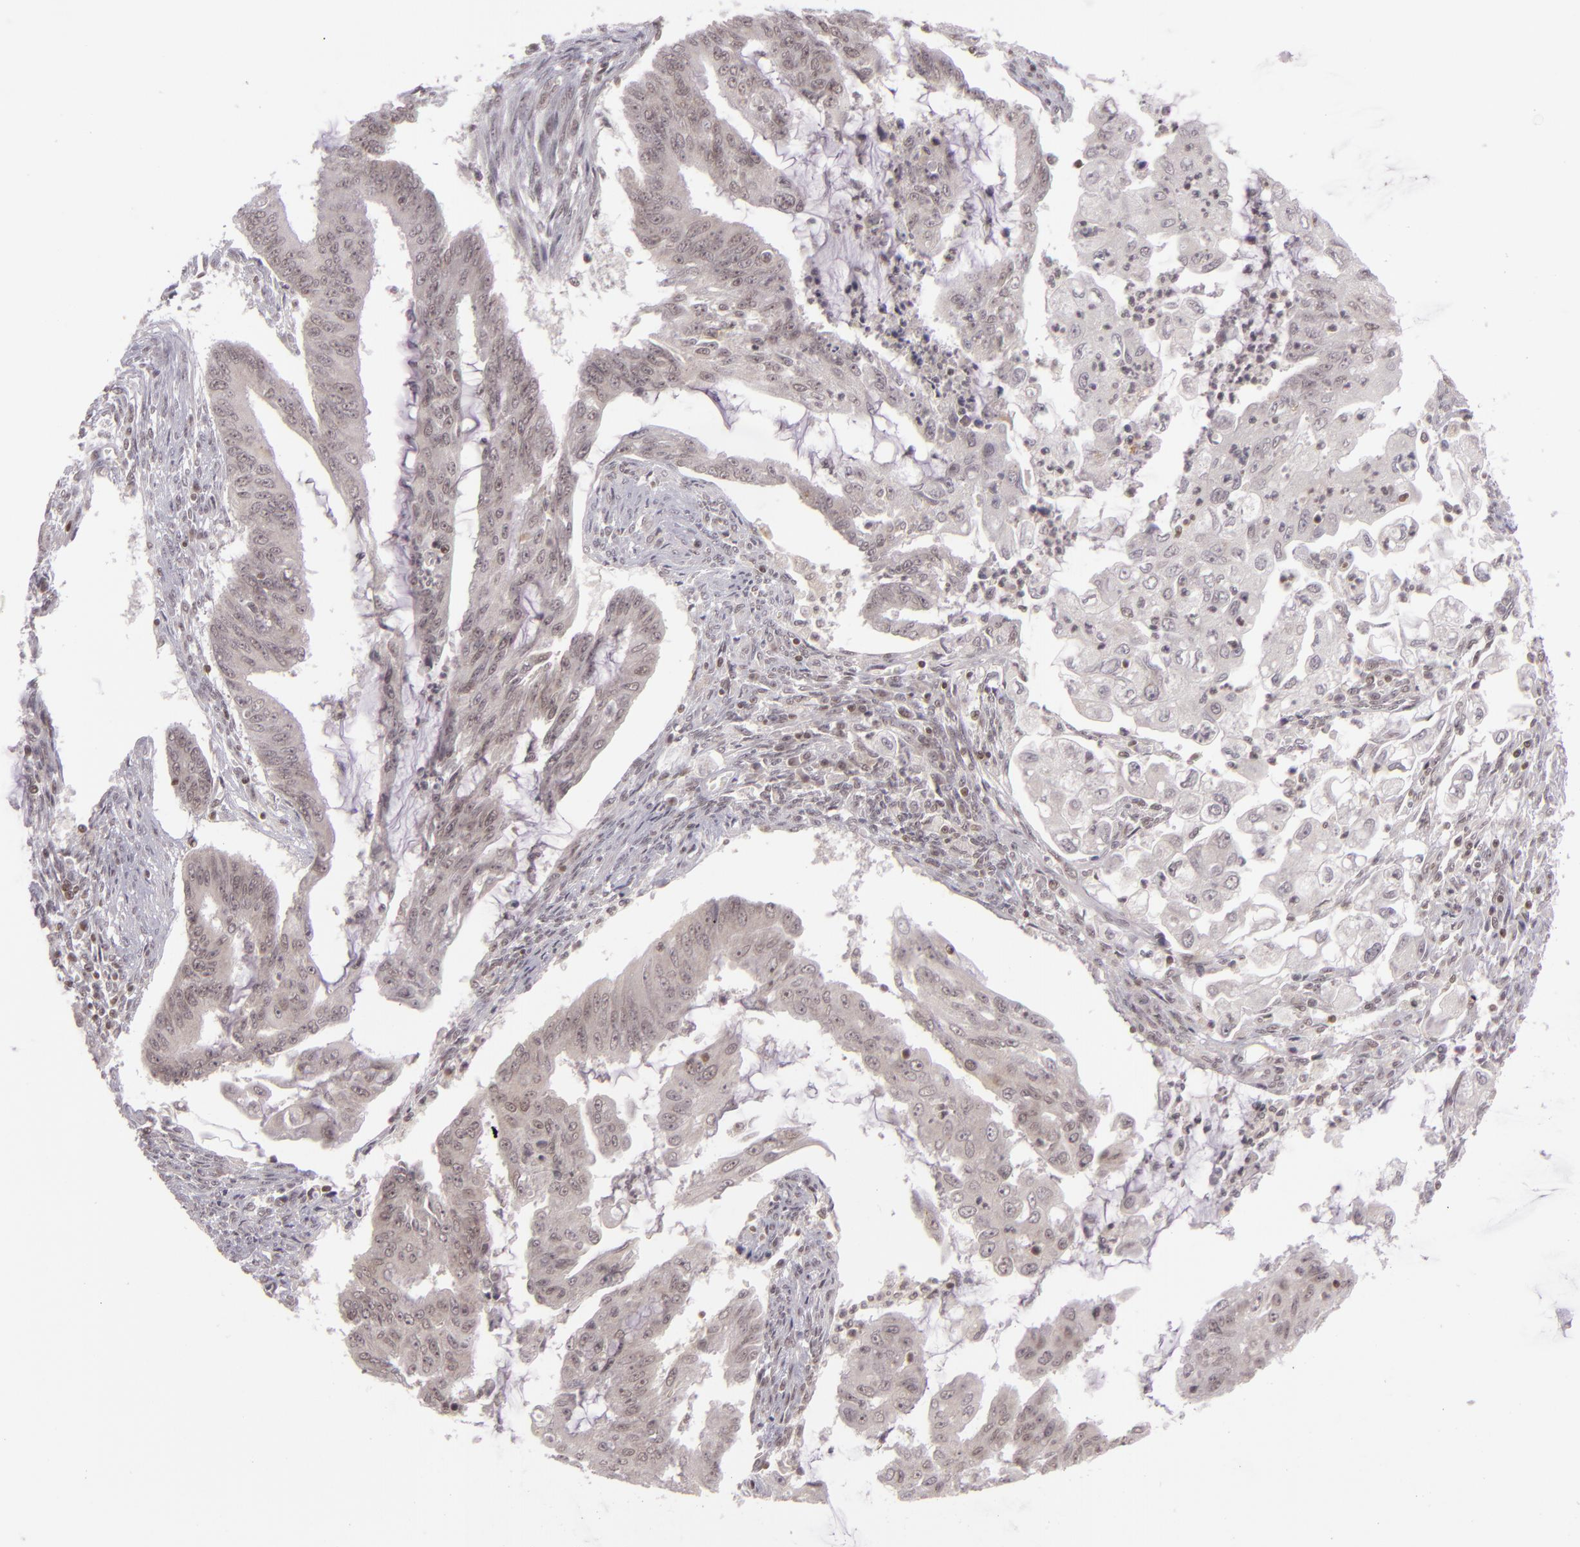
{"staining": {"intensity": "moderate", "quantity": "<25%", "location": "cytoplasmic/membranous,nuclear"}, "tissue": "endometrial cancer", "cell_type": "Tumor cells", "image_type": "cancer", "snomed": [{"axis": "morphology", "description": "Adenocarcinoma, NOS"}, {"axis": "topography", "description": "Endometrium"}], "caption": "A high-resolution image shows IHC staining of endometrial adenocarcinoma, which exhibits moderate cytoplasmic/membranous and nuclear positivity in about <25% of tumor cells. The protein of interest is stained brown, and the nuclei are stained in blue (DAB (3,3'-diaminobenzidine) IHC with brightfield microscopy, high magnification).", "gene": "ZFX", "patient": {"sex": "female", "age": 75}}